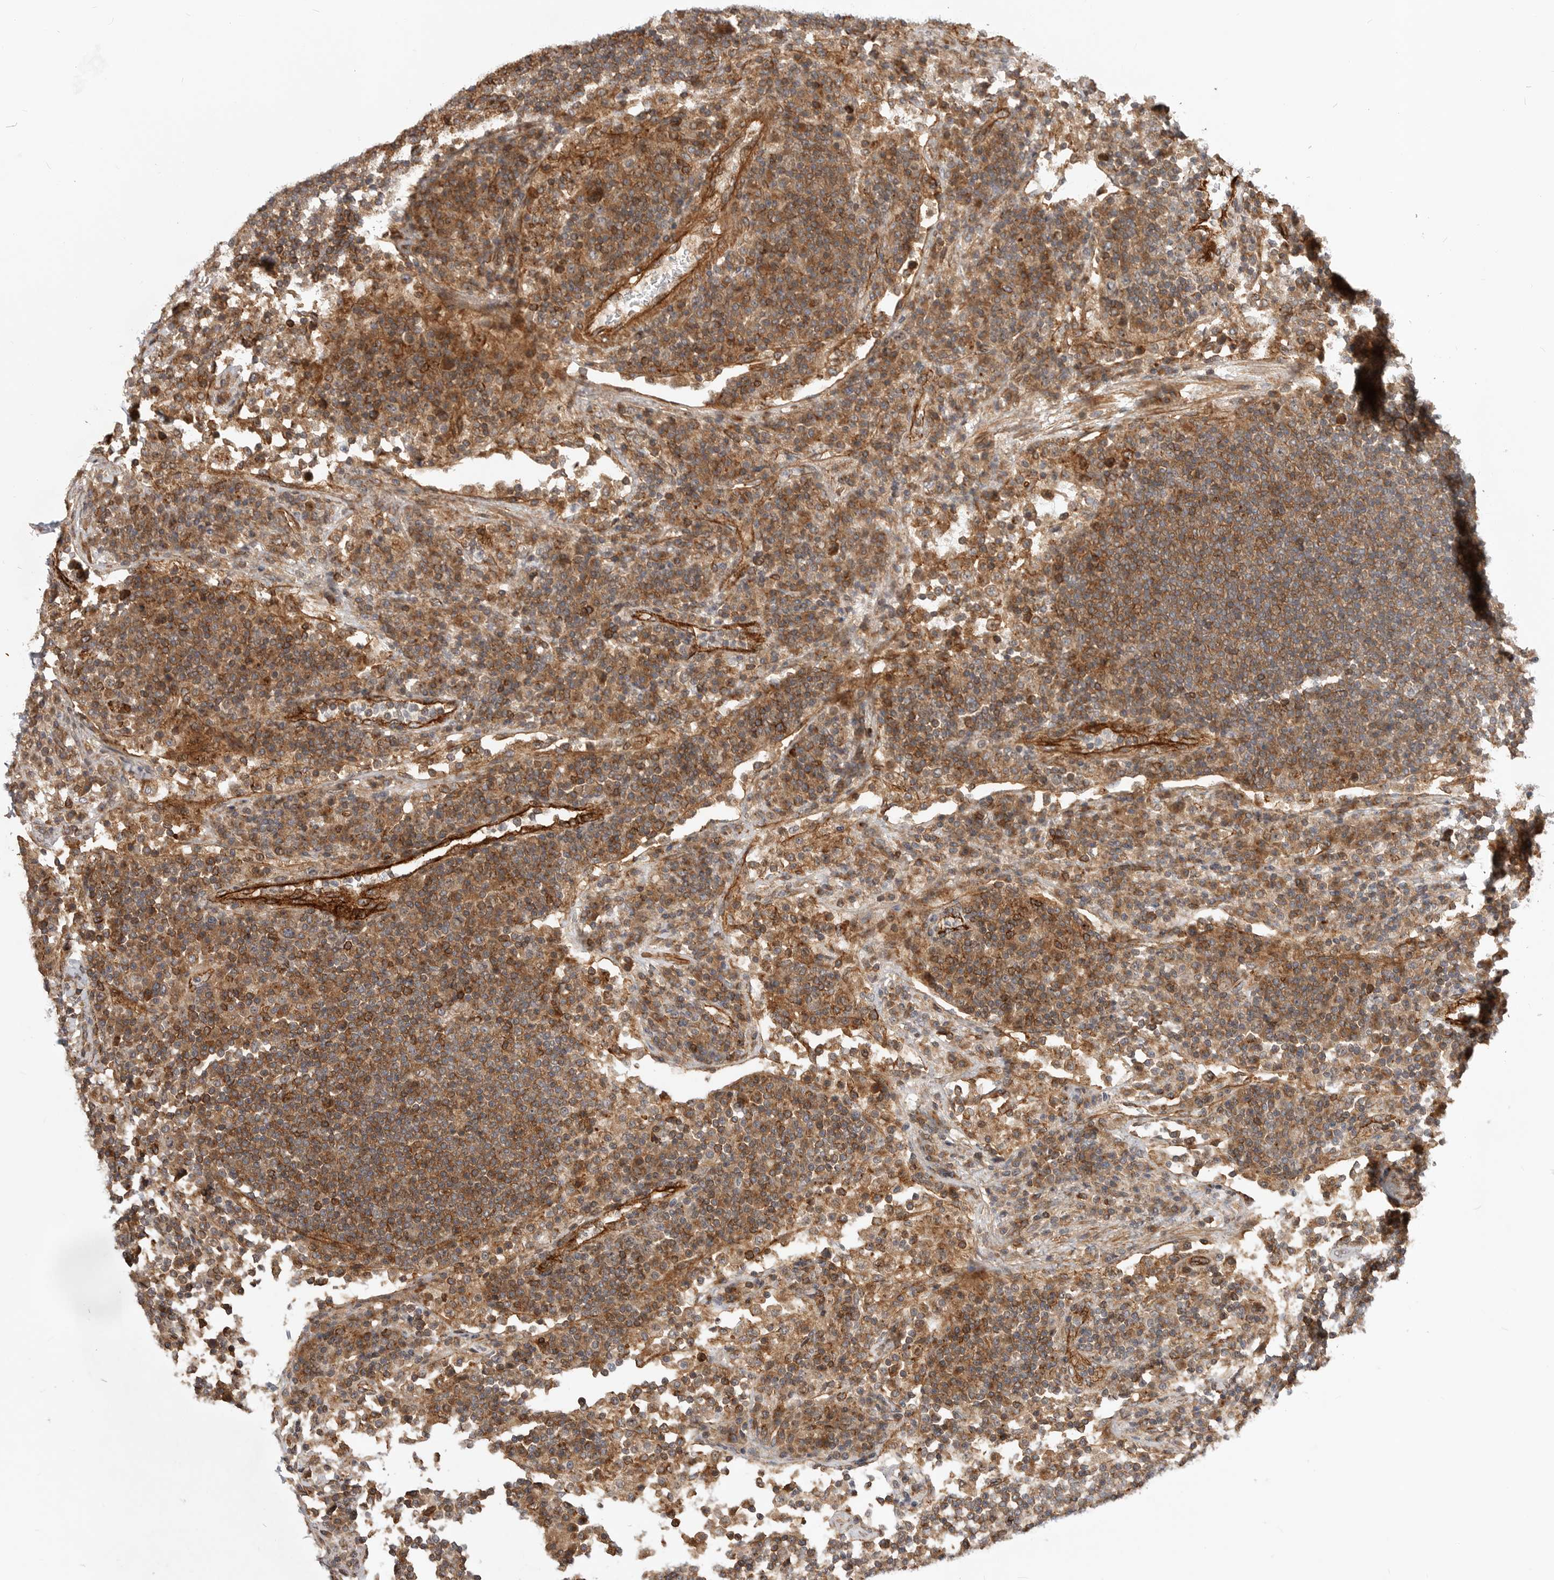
{"staining": {"intensity": "moderate", "quantity": ">75%", "location": "cytoplasmic/membranous"}, "tissue": "lymph node", "cell_type": "Germinal center cells", "image_type": "normal", "snomed": [{"axis": "morphology", "description": "Normal tissue, NOS"}, {"axis": "topography", "description": "Lymph node"}], "caption": "IHC histopathology image of normal lymph node: lymph node stained using IHC displays medium levels of moderate protein expression localized specifically in the cytoplasmic/membranous of germinal center cells, appearing as a cytoplasmic/membranous brown color.", "gene": "GPATCH2", "patient": {"sex": "female", "age": 53}}